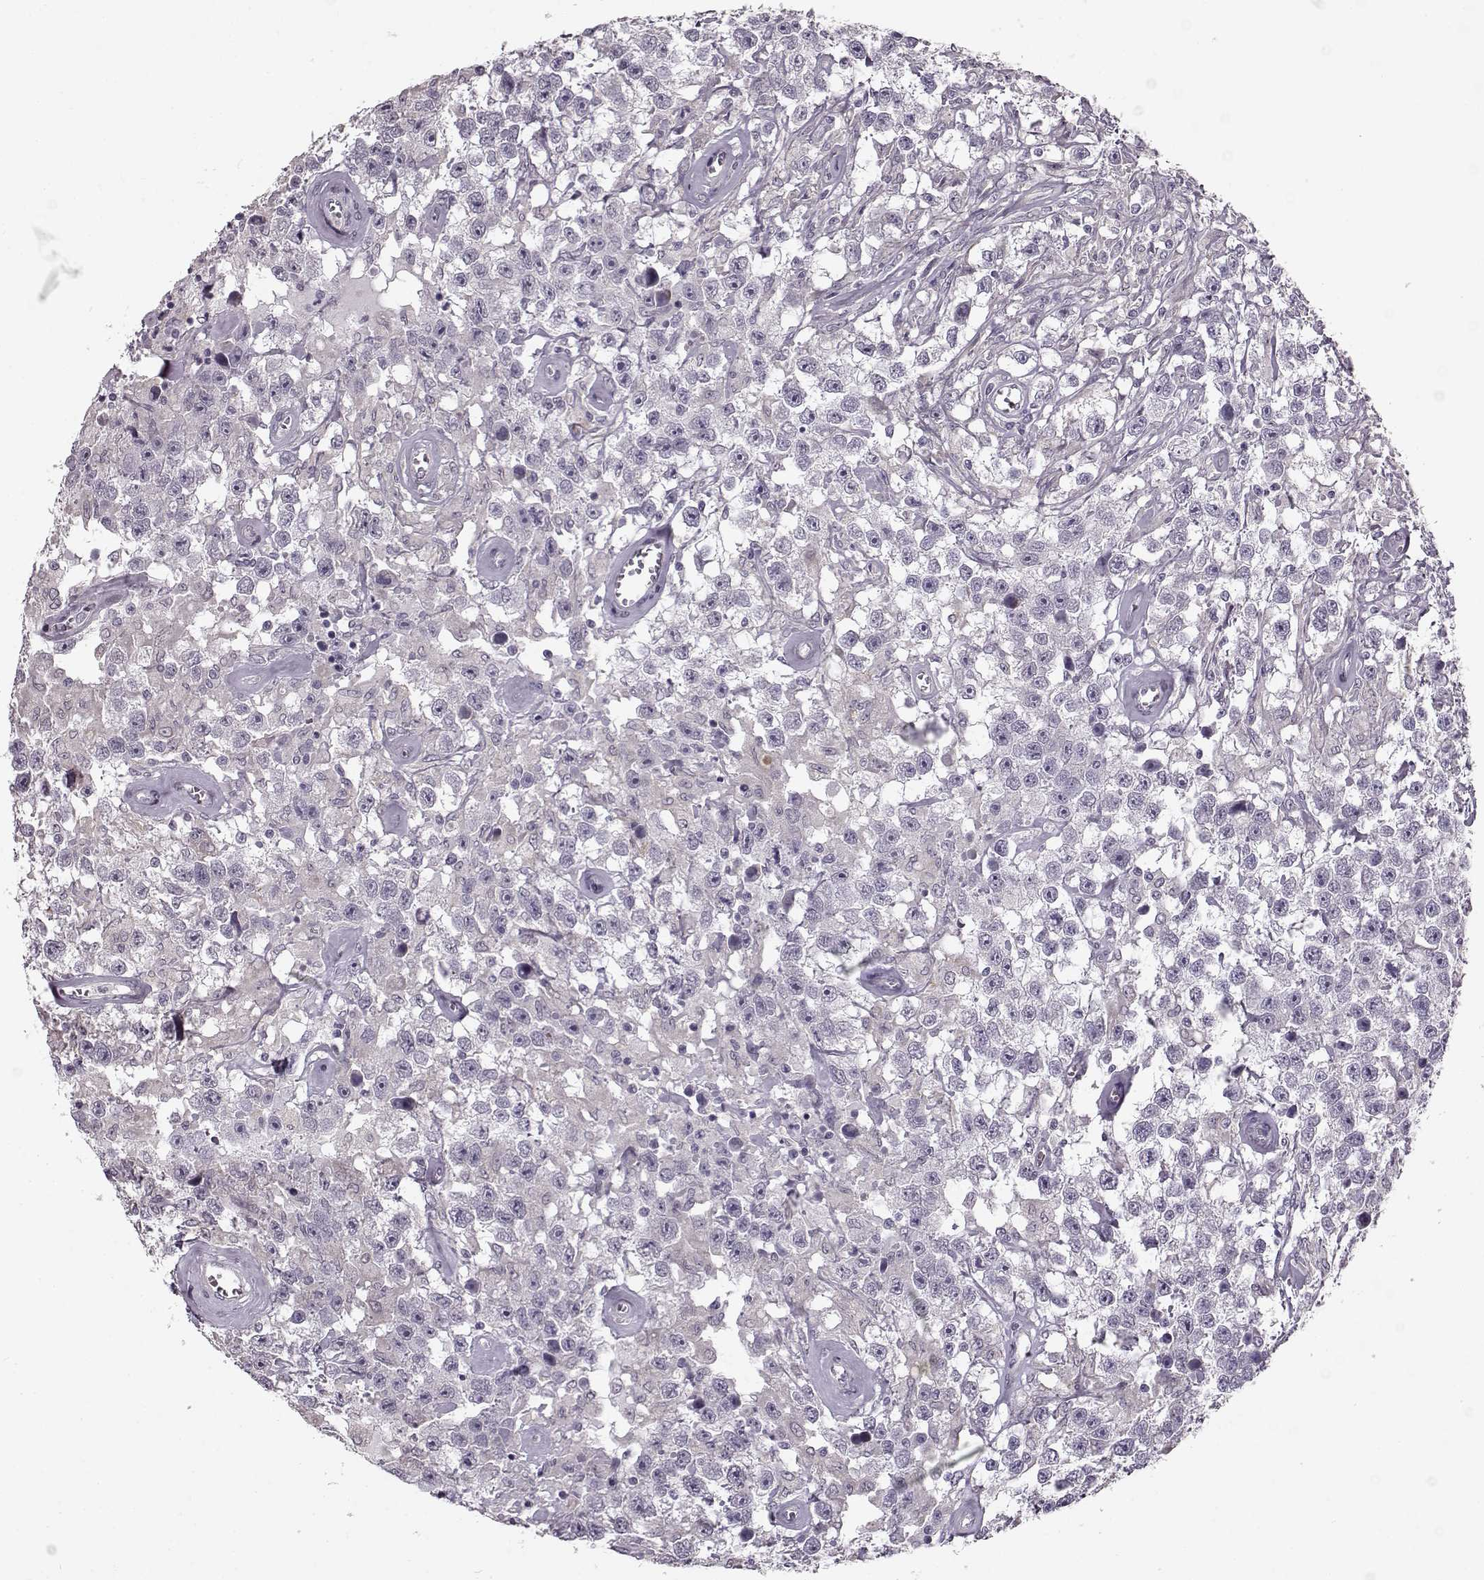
{"staining": {"intensity": "negative", "quantity": "none", "location": "none"}, "tissue": "testis cancer", "cell_type": "Tumor cells", "image_type": "cancer", "snomed": [{"axis": "morphology", "description": "Seminoma, NOS"}, {"axis": "topography", "description": "Testis"}], "caption": "Testis seminoma was stained to show a protein in brown. There is no significant positivity in tumor cells.", "gene": "MAP6D1", "patient": {"sex": "male", "age": 43}}